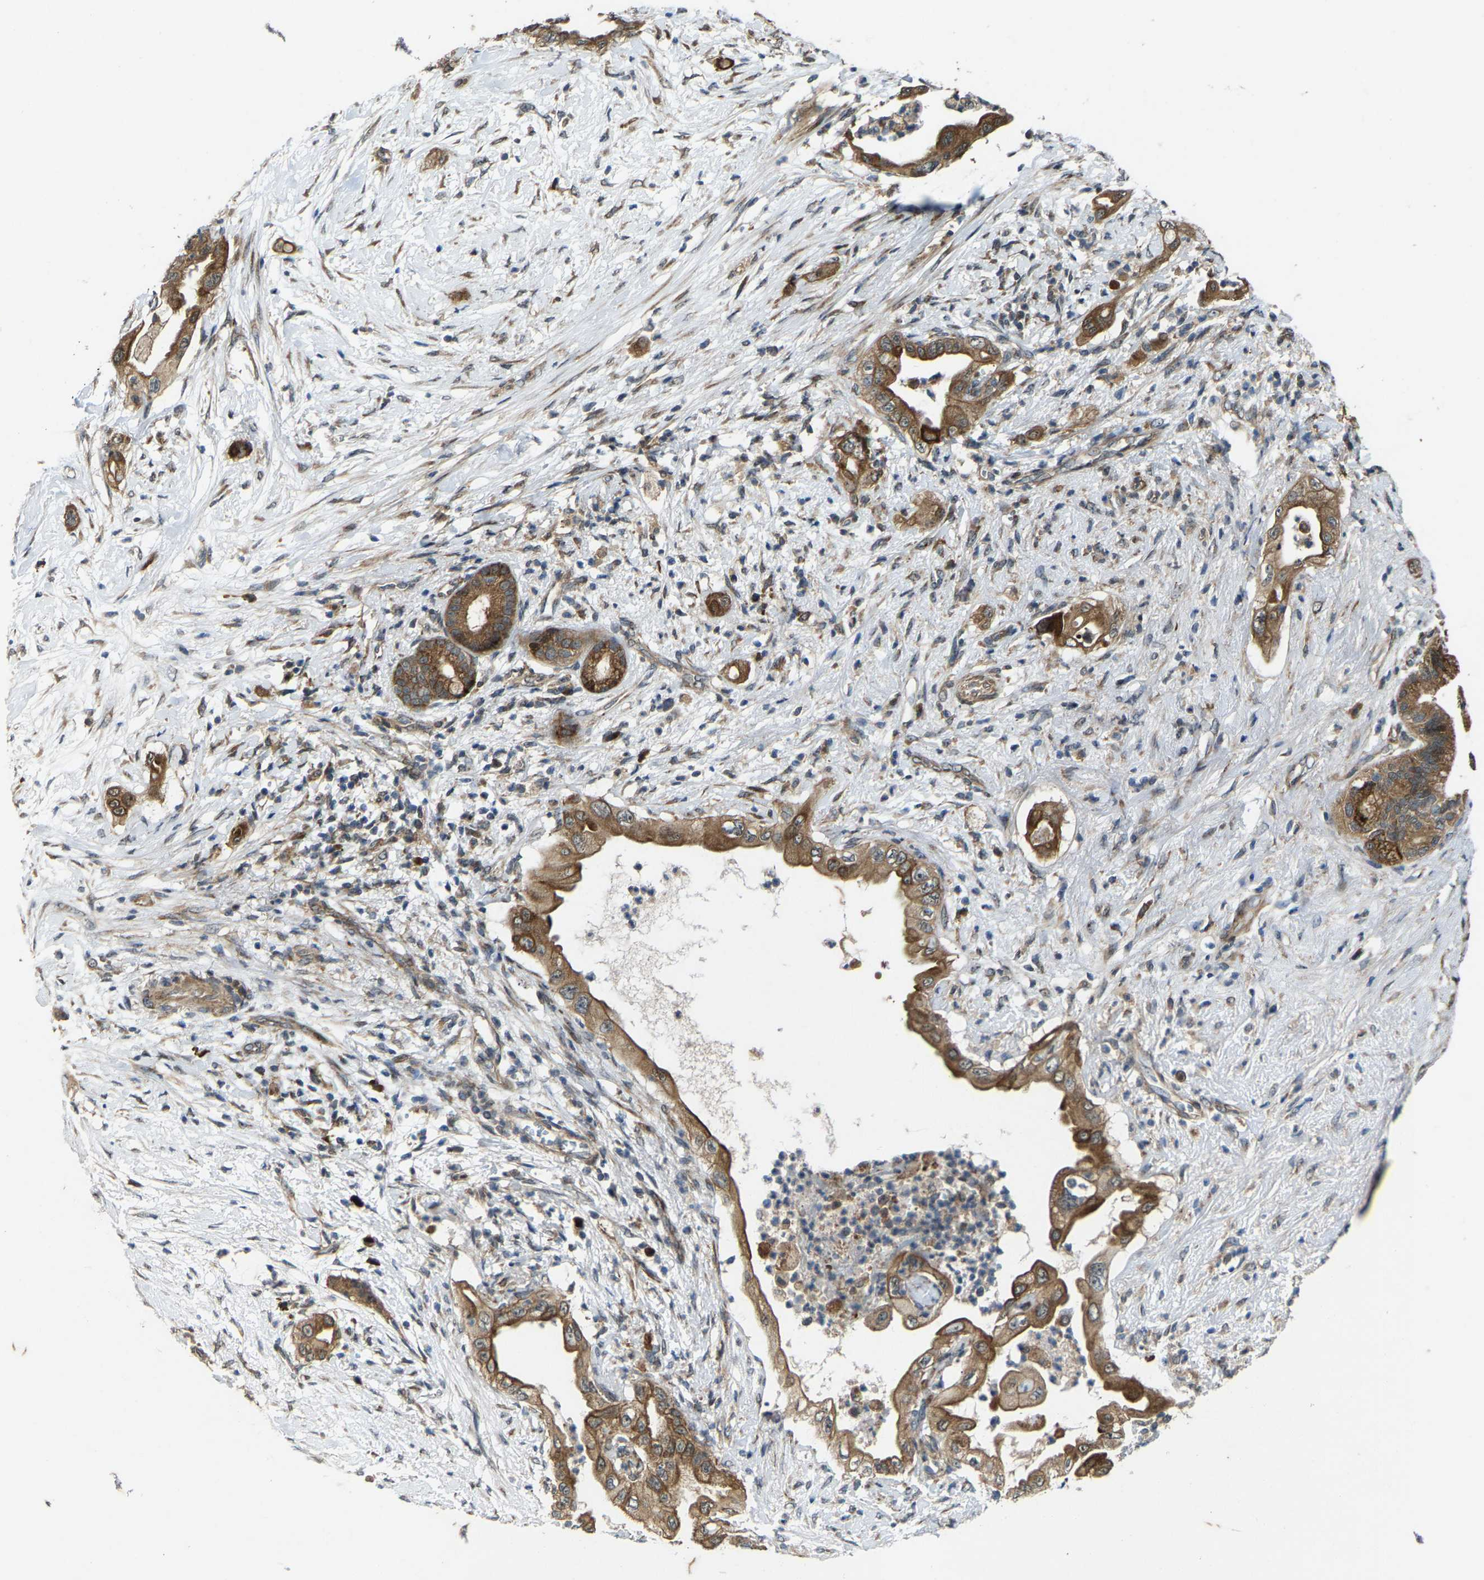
{"staining": {"intensity": "moderate", "quantity": ">75%", "location": "cytoplasmic/membranous"}, "tissue": "pancreatic cancer", "cell_type": "Tumor cells", "image_type": "cancer", "snomed": [{"axis": "morphology", "description": "Adenocarcinoma, NOS"}, {"axis": "topography", "description": "Pancreas"}], "caption": "A medium amount of moderate cytoplasmic/membranous staining is present in about >75% of tumor cells in pancreatic cancer tissue.", "gene": "LRRC72", "patient": {"sex": "male", "age": 59}}